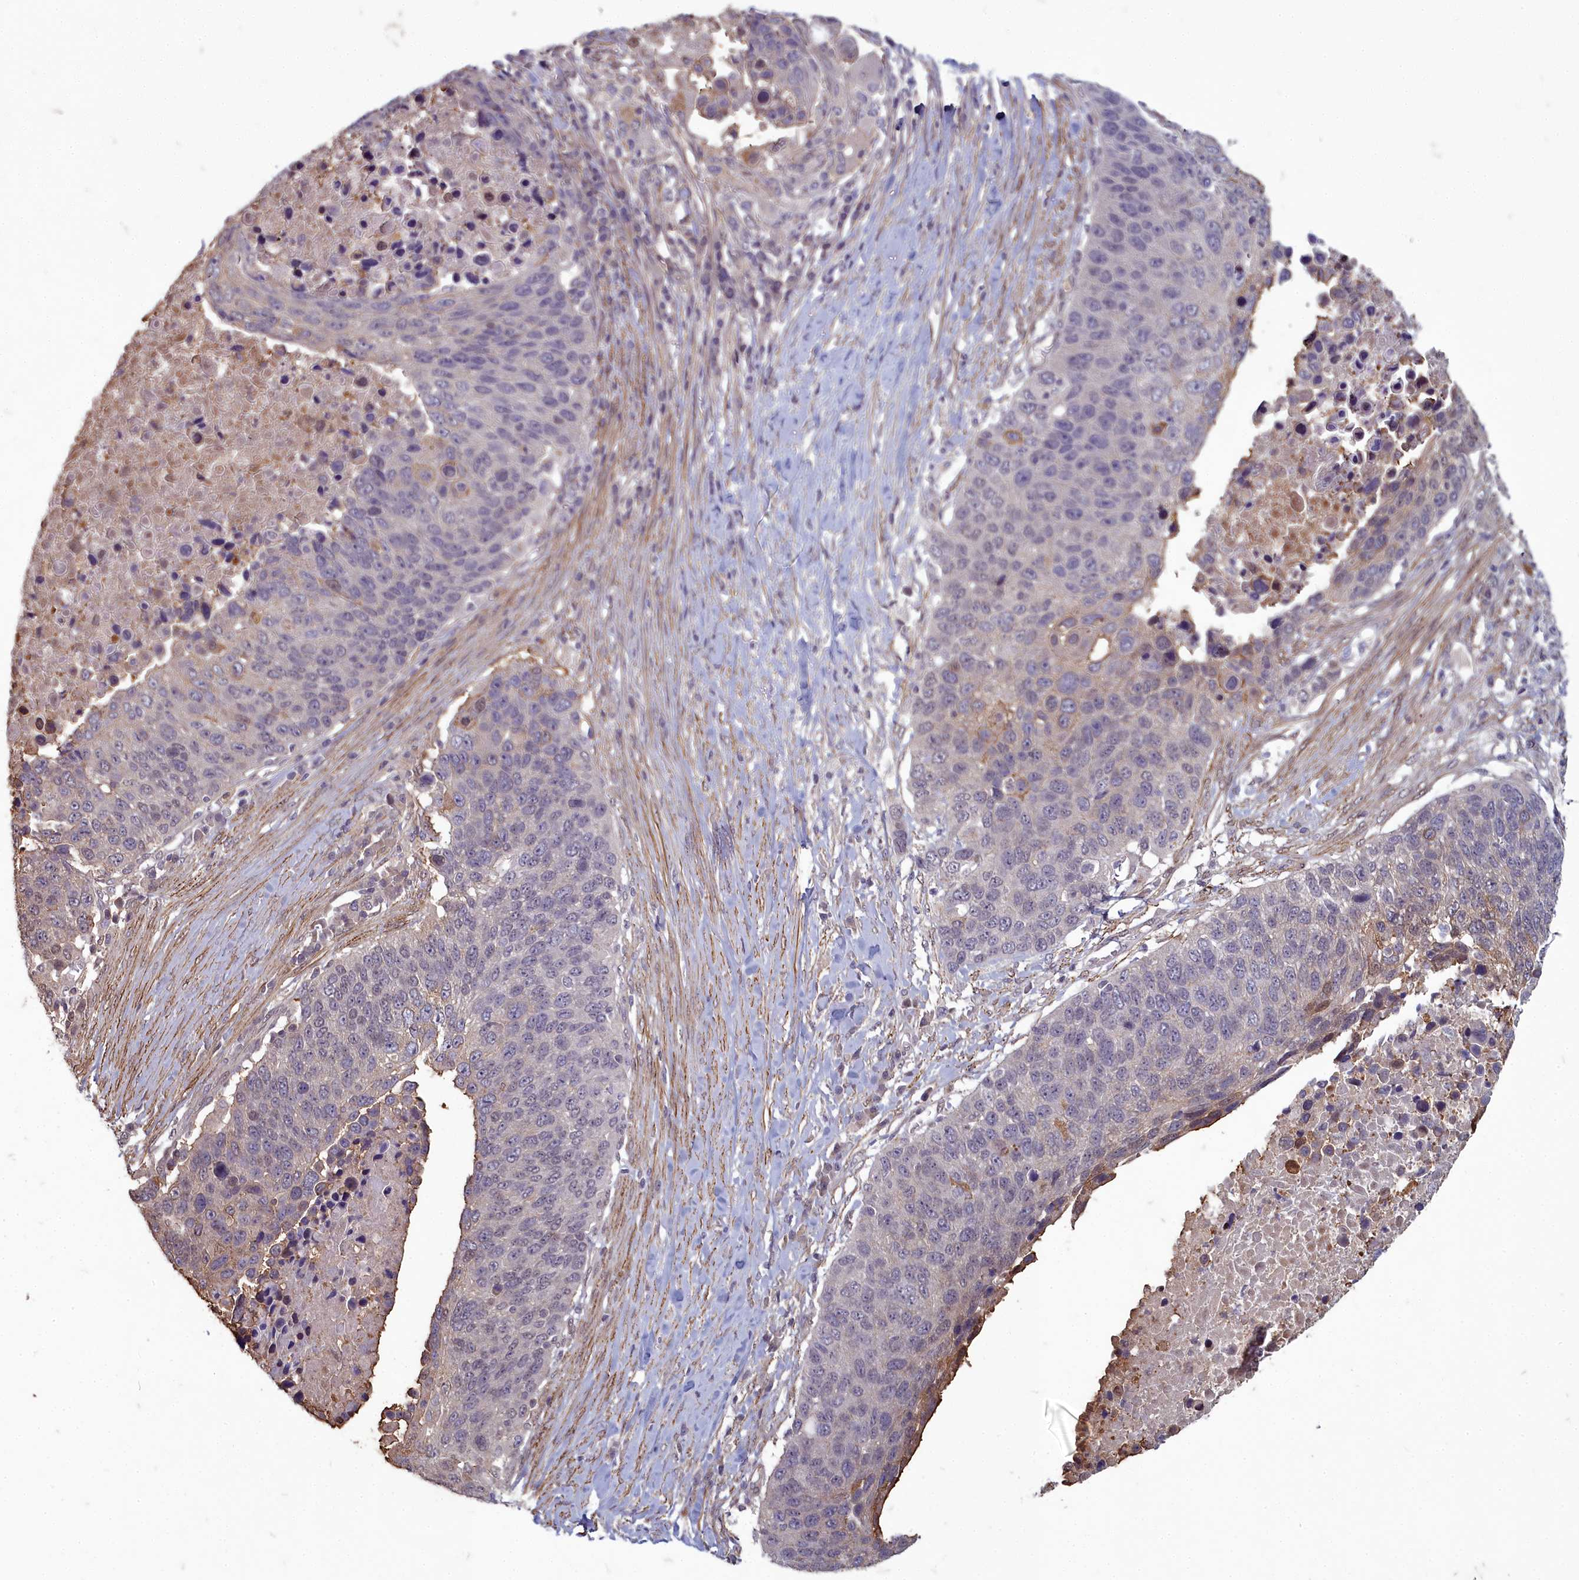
{"staining": {"intensity": "weak", "quantity": "<25%", "location": "cytoplasmic/membranous"}, "tissue": "lung cancer", "cell_type": "Tumor cells", "image_type": "cancer", "snomed": [{"axis": "morphology", "description": "Normal tissue, NOS"}, {"axis": "morphology", "description": "Squamous cell carcinoma, NOS"}, {"axis": "topography", "description": "Lymph node"}, {"axis": "topography", "description": "Lung"}], "caption": "An immunohistochemistry (IHC) histopathology image of lung cancer (squamous cell carcinoma) is shown. There is no staining in tumor cells of lung cancer (squamous cell carcinoma). (DAB immunohistochemistry (IHC), high magnification).", "gene": "ZNF626", "patient": {"sex": "male", "age": 66}}